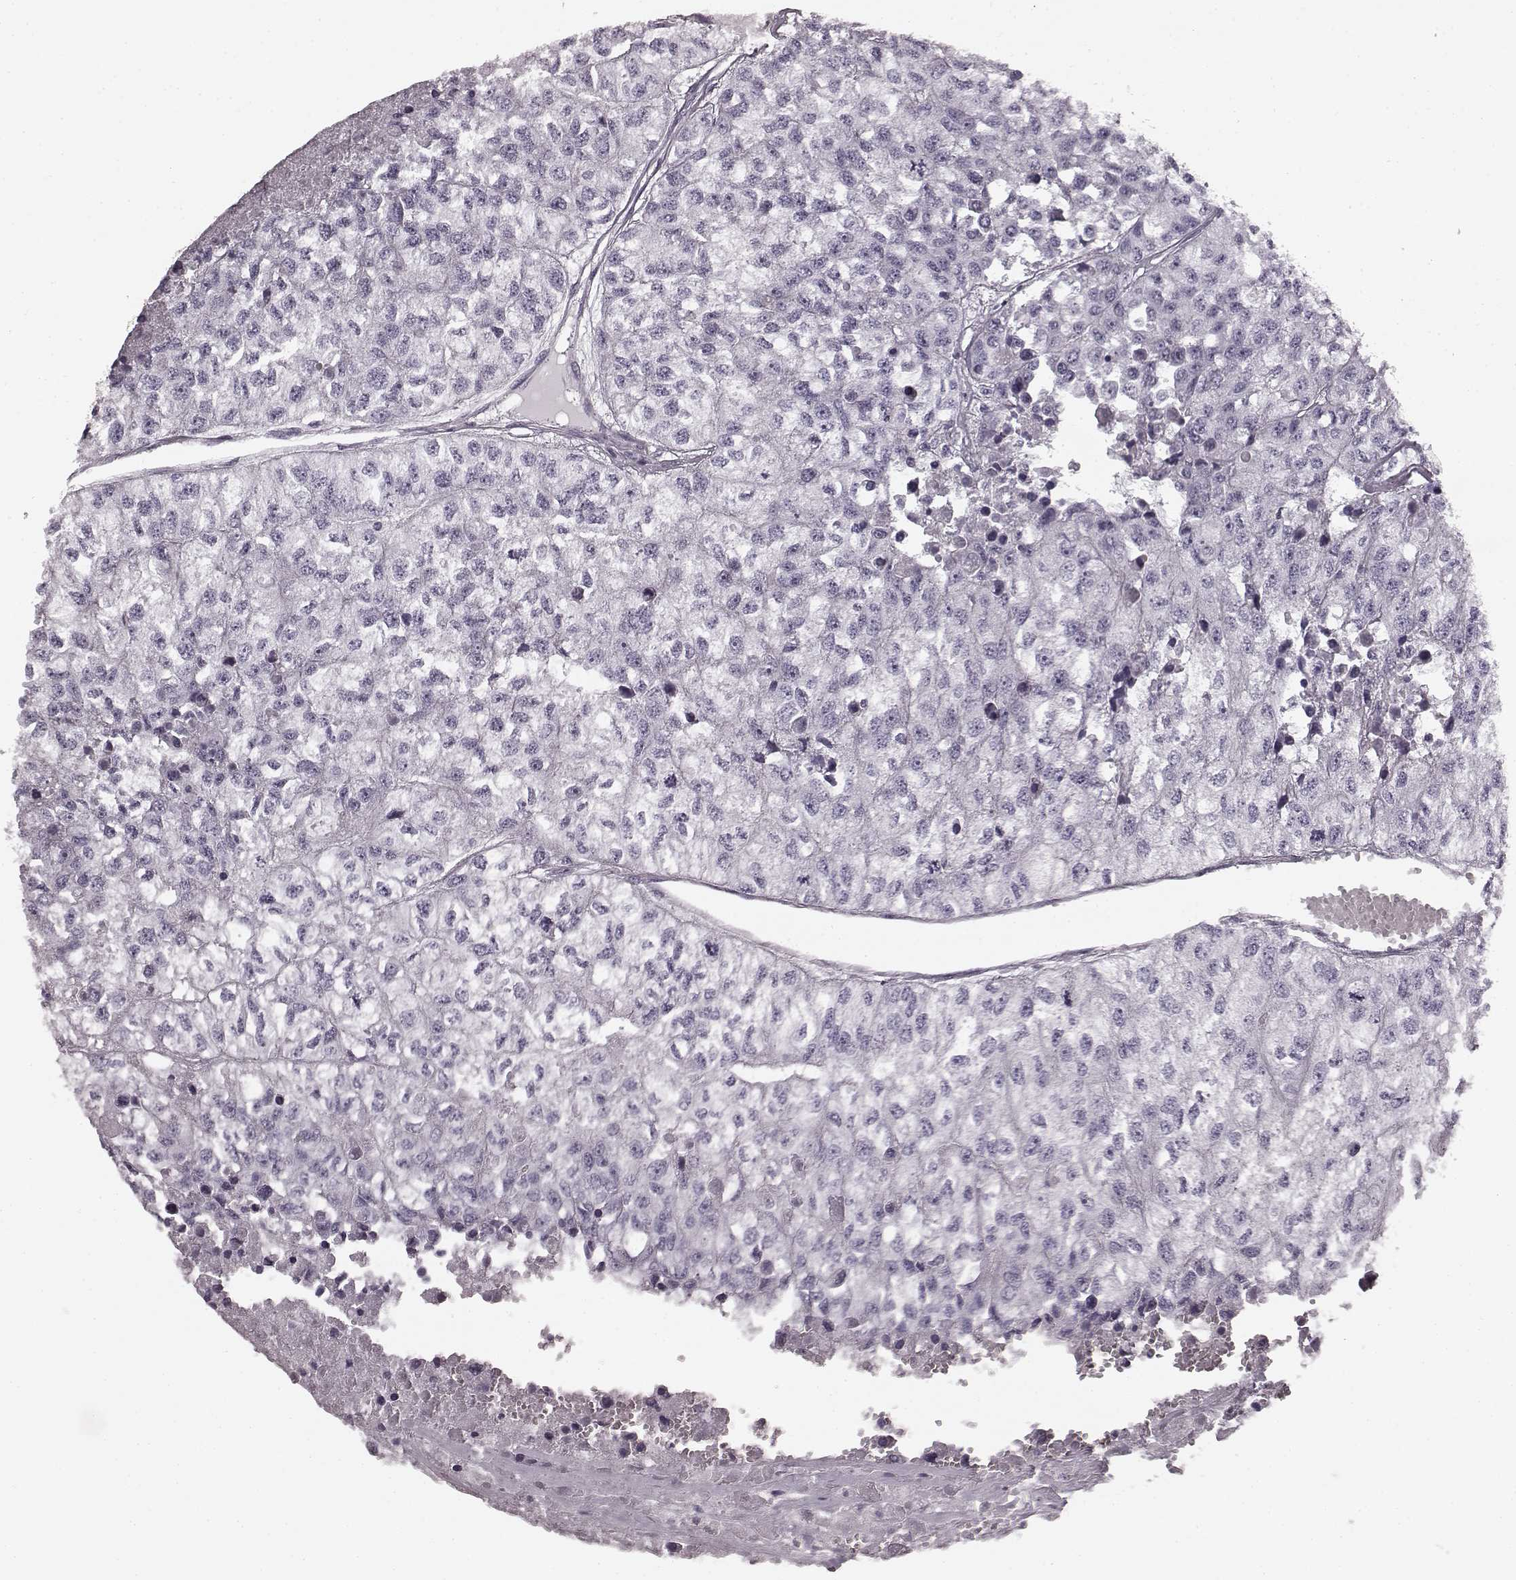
{"staining": {"intensity": "negative", "quantity": "none", "location": "none"}, "tissue": "renal cancer", "cell_type": "Tumor cells", "image_type": "cancer", "snomed": [{"axis": "morphology", "description": "Adenocarcinoma, NOS"}, {"axis": "topography", "description": "Kidney"}], "caption": "This histopathology image is of renal adenocarcinoma stained with immunohistochemistry (IHC) to label a protein in brown with the nuclei are counter-stained blue. There is no expression in tumor cells.", "gene": "TMPRSS15", "patient": {"sex": "male", "age": 56}}